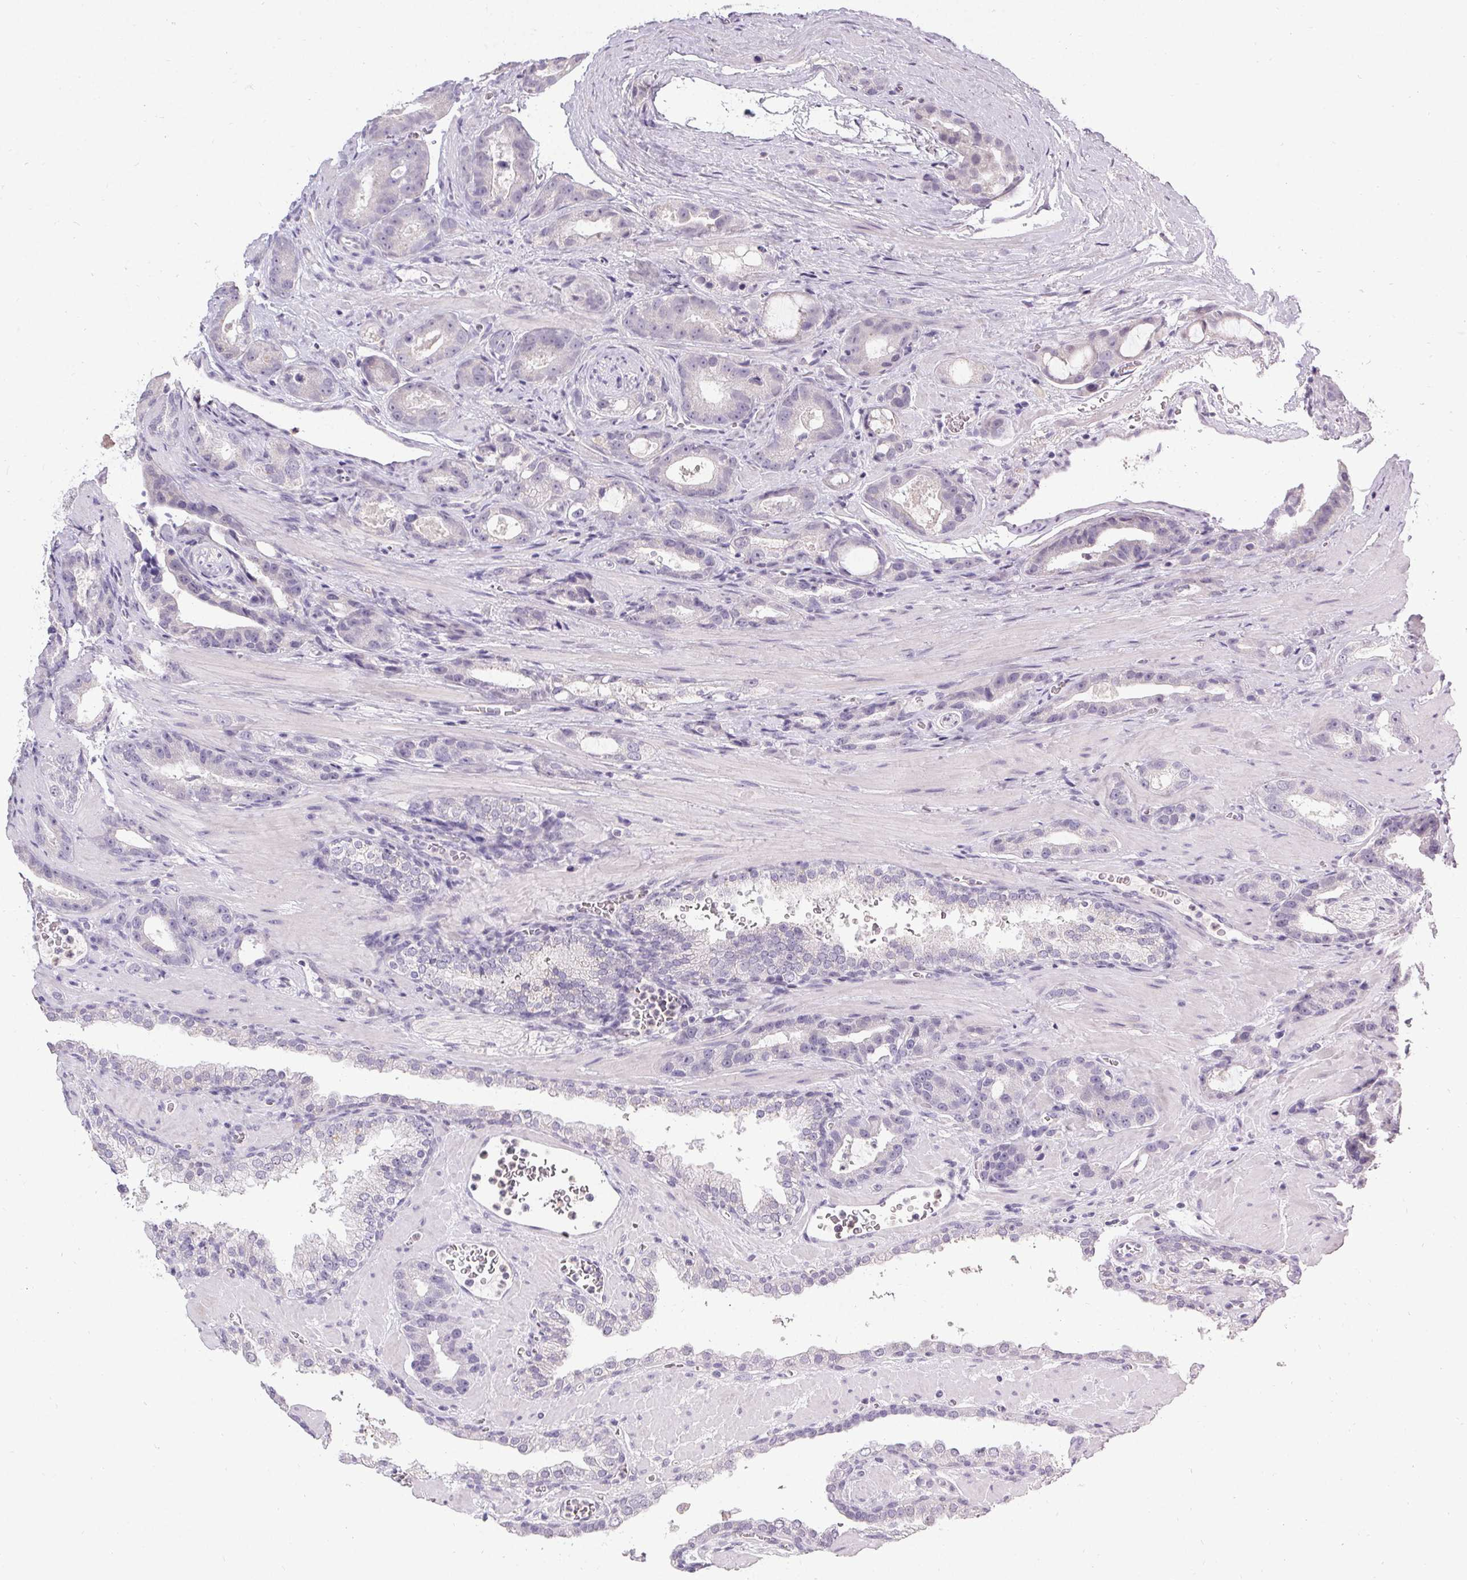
{"staining": {"intensity": "negative", "quantity": "none", "location": "none"}, "tissue": "prostate cancer", "cell_type": "Tumor cells", "image_type": "cancer", "snomed": [{"axis": "morphology", "description": "Adenocarcinoma, High grade"}, {"axis": "topography", "description": "Prostate"}], "caption": "Tumor cells show no significant staining in adenocarcinoma (high-grade) (prostate). (Stains: DAB immunohistochemistry (IHC) with hematoxylin counter stain, Microscopy: brightfield microscopy at high magnification).", "gene": "PMEL", "patient": {"sex": "male", "age": 65}}